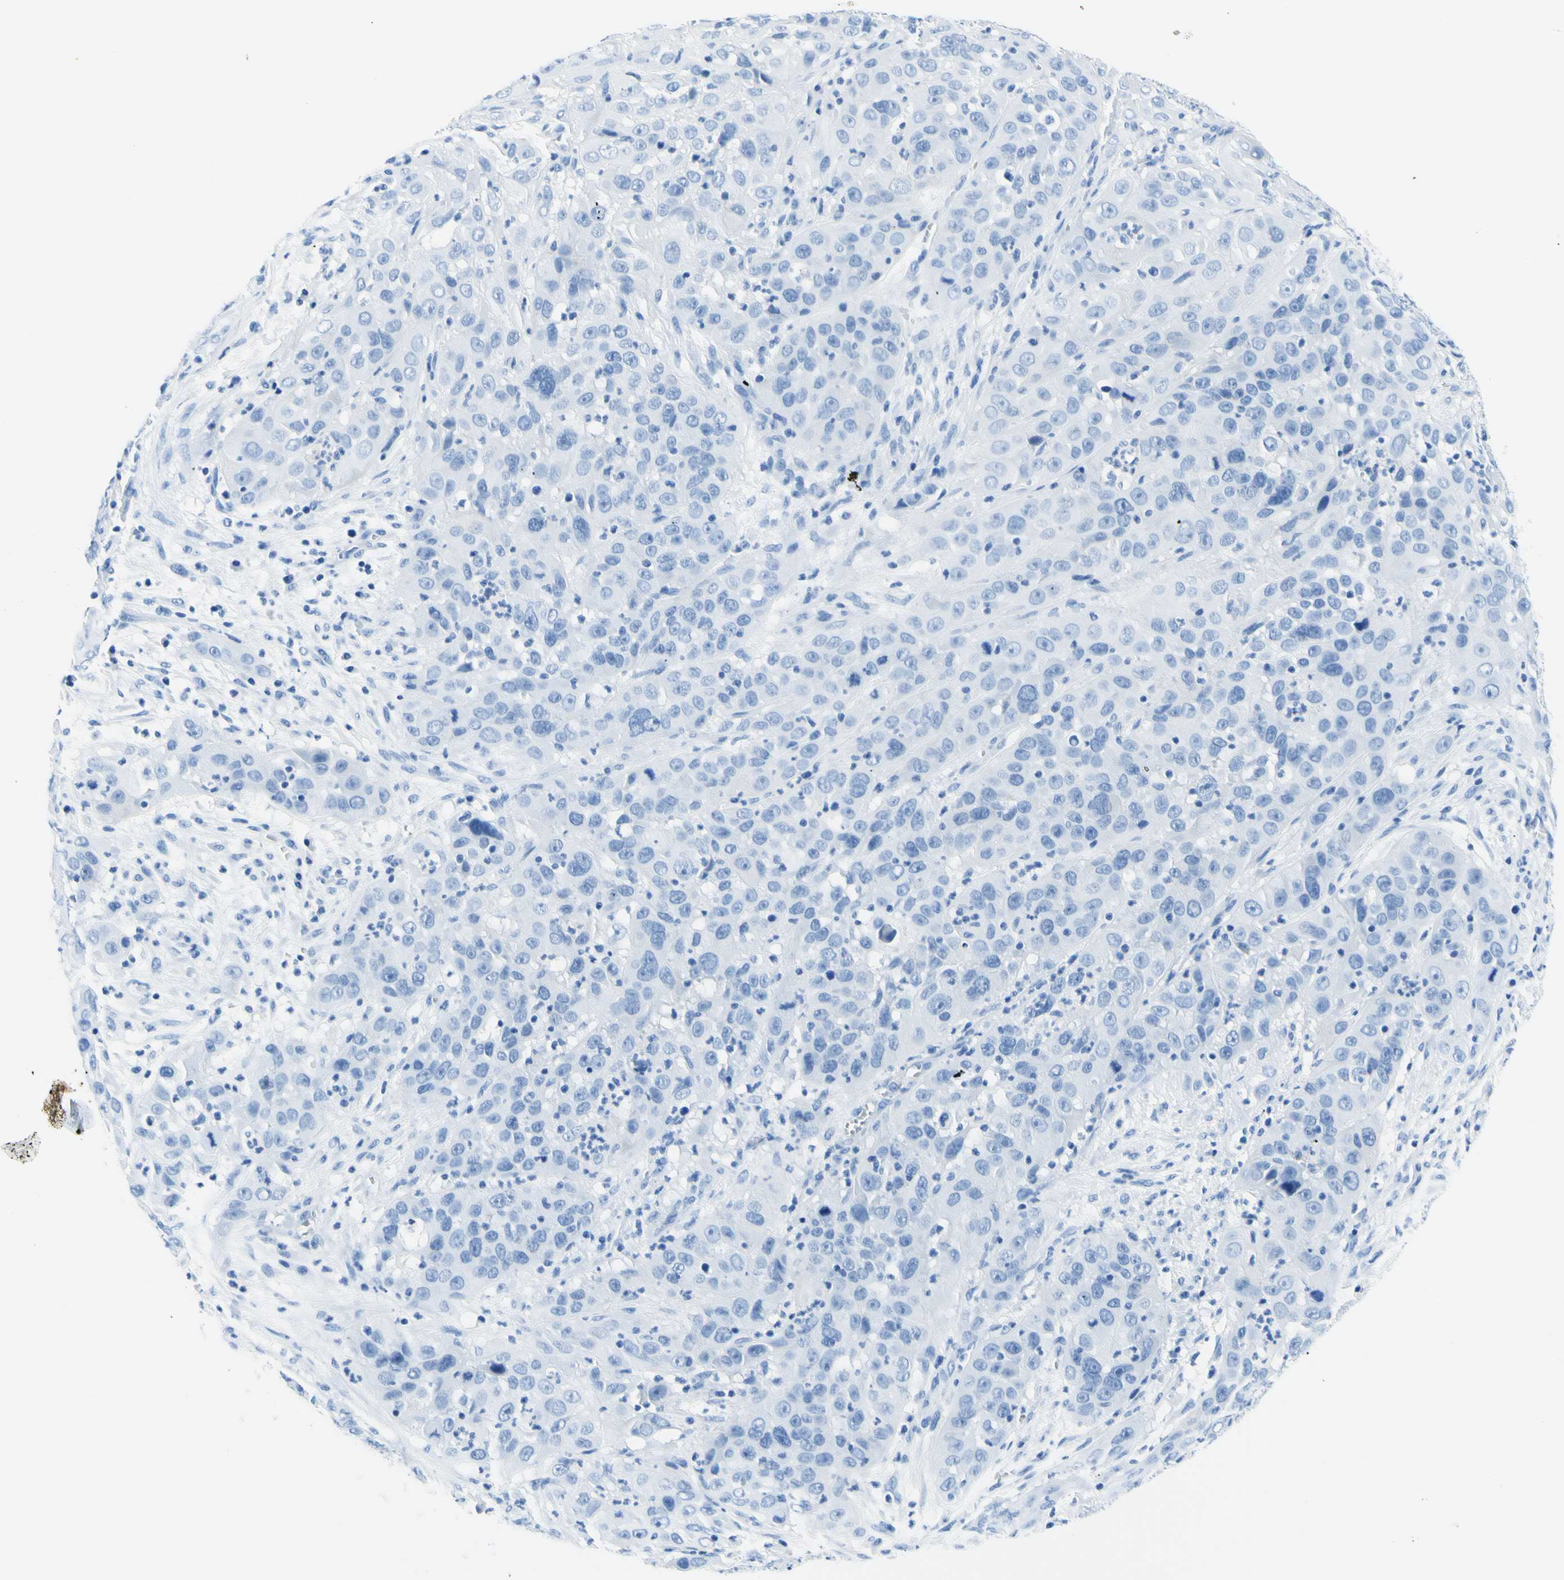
{"staining": {"intensity": "negative", "quantity": "none", "location": "none"}, "tissue": "cervical cancer", "cell_type": "Tumor cells", "image_type": "cancer", "snomed": [{"axis": "morphology", "description": "Squamous cell carcinoma, NOS"}, {"axis": "topography", "description": "Cervix"}], "caption": "A micrograph of human cervical squamous cell carcinoma is negative for staining in tumor cells.", "gene": "MYH2", "patient": {"sex": "female", "age": 32}}